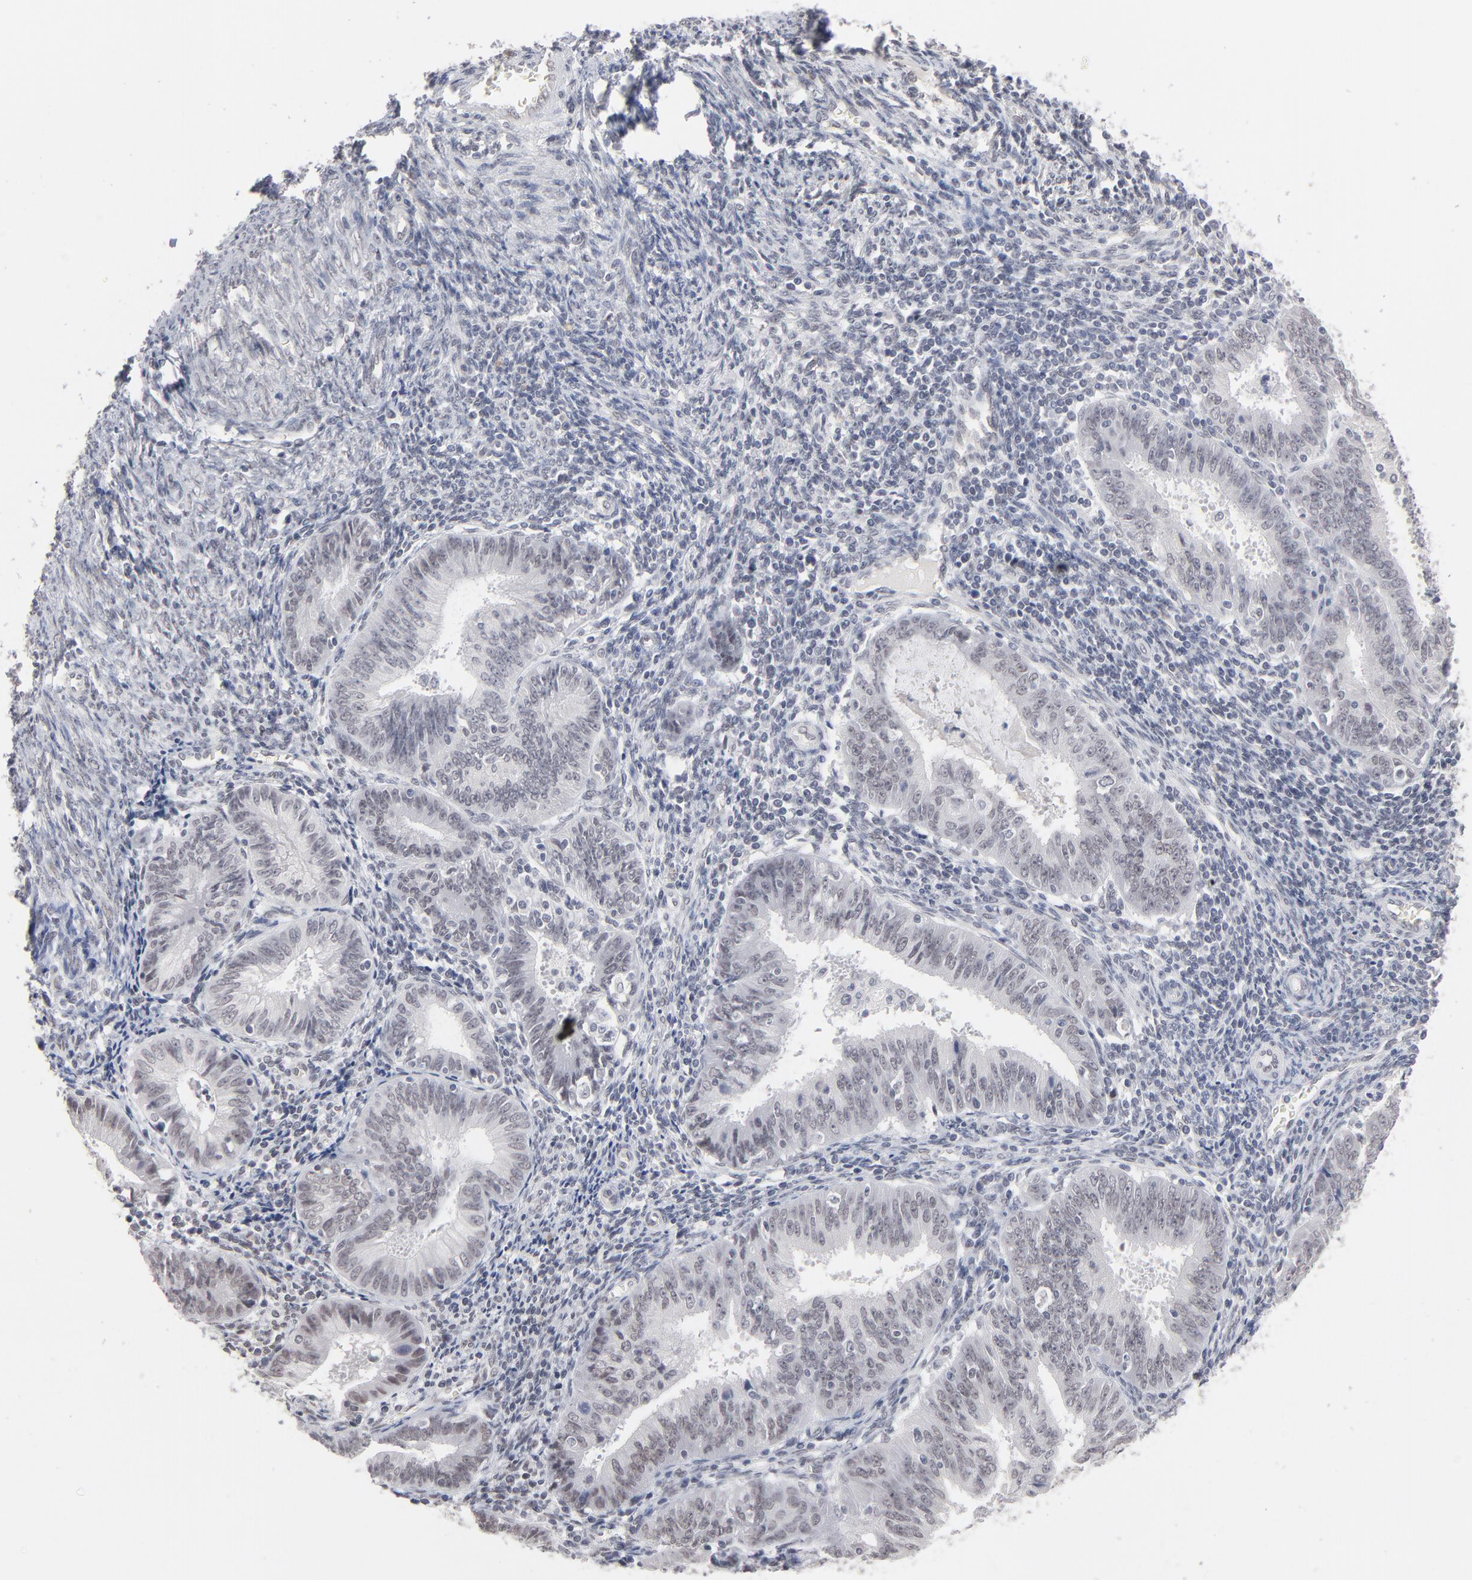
{"staining": {"intensity": "negative", "quantity": "none", "location": "none"}, "tissue": "endometrial cancer", "cell_type": "Tumor cells", "image_type": "cancer", "snomed": [{"axis": "morphology", "description": "Adenocarcinoma, NOS"}, {"axis": "topography", "description": "Endometrium"}], "caption": "A photomicrograph of endometrial cancer (adenocarcinoma) stained for a protein demonstrates no brown staining in tumor cells.", "gene": "MBIP", "patient": {"sex": "female", "age": 42}}